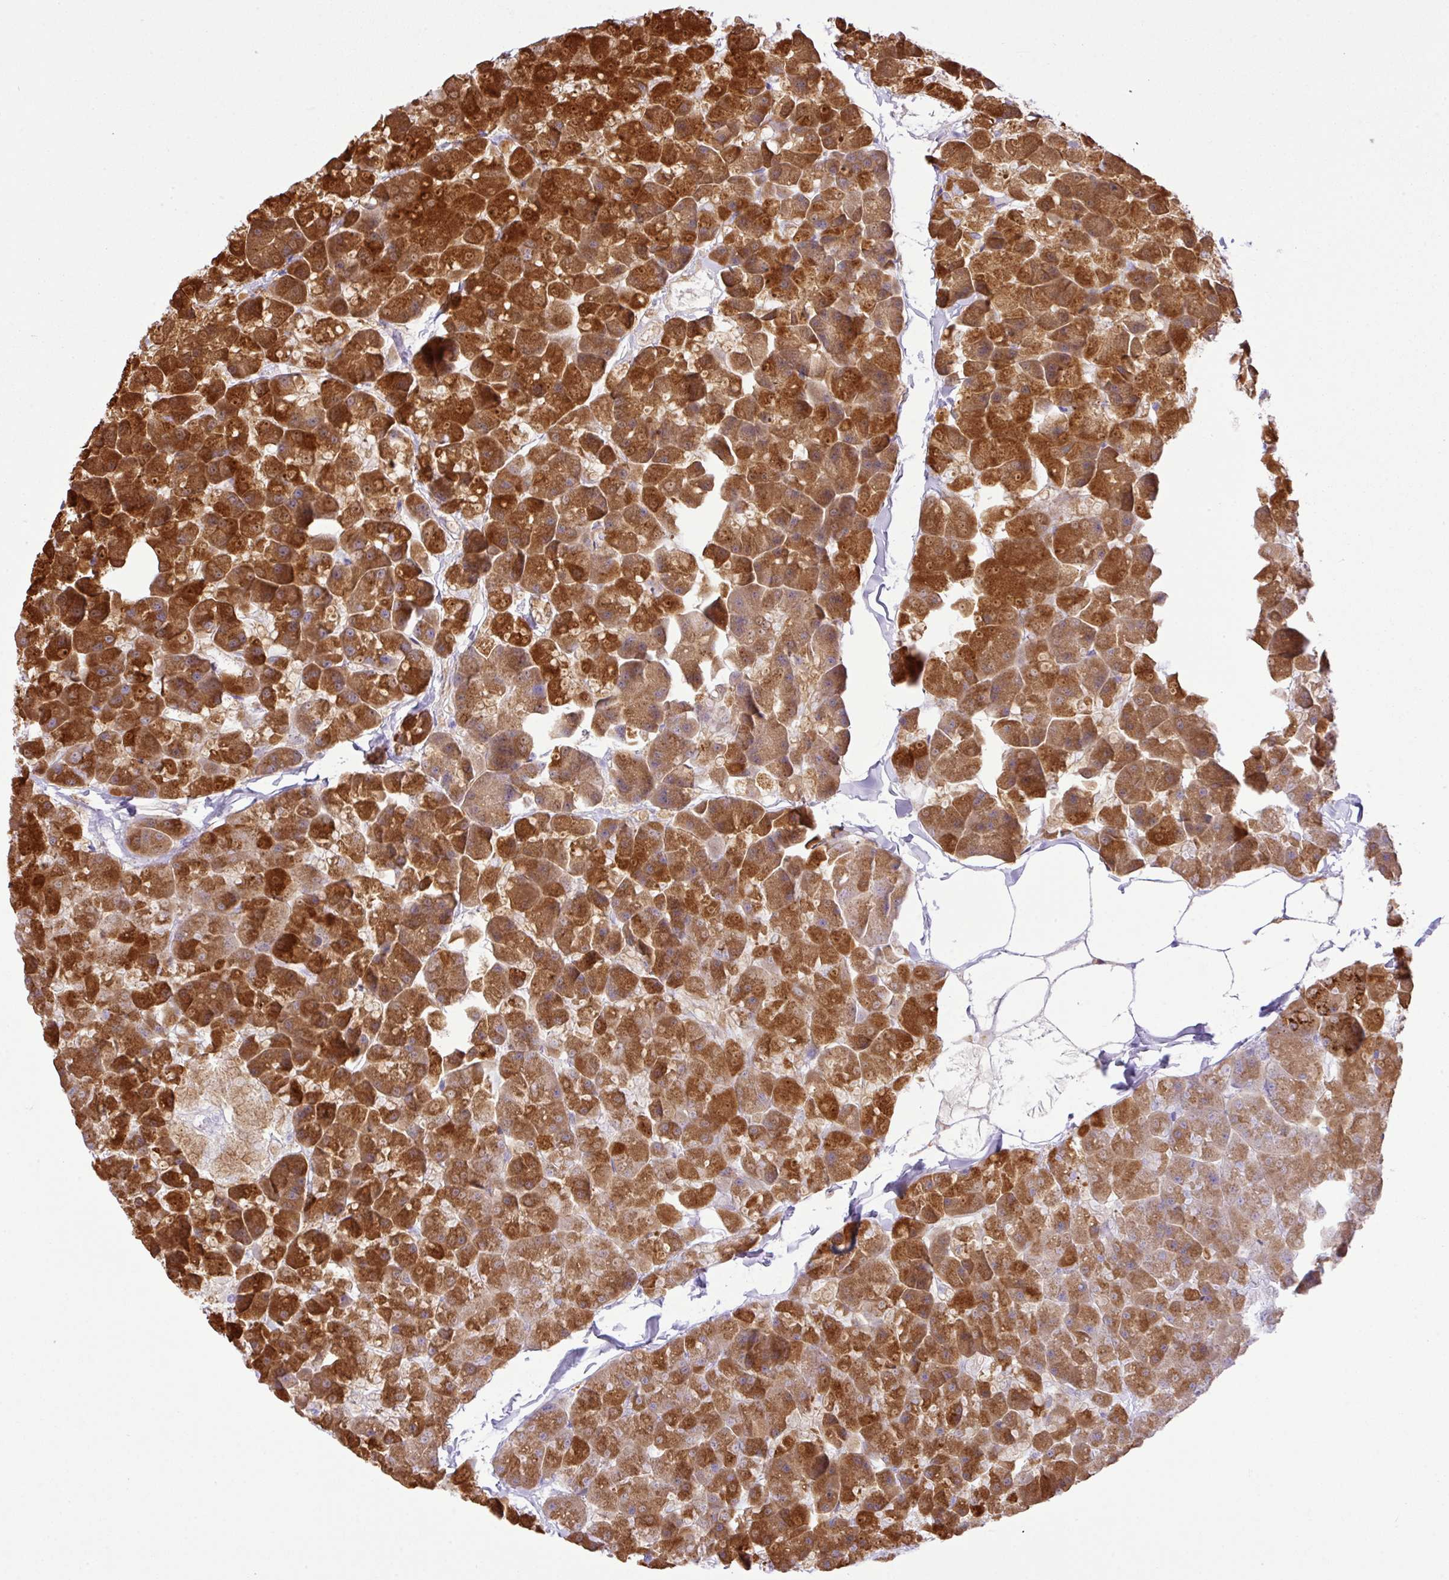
{"staining": {"intensity": "strong", "quantity": ">75%", "location": "cytoplasmic/membranous,nuclear"}, "tissue": "pancreas", "cell_type": "Exocrine glandular cells", "image_type": "normal", "snomed": [{"axis": "morphology", "description": "Normal tissue, NOS"}, {"axis": "topography", "description": "Pancreas"}], "caption": "A photomicrograph of pancreas stained for a protein shows strong cytoplasmic/membranous,nuclear brown staining in exocrine glandular cells. (DAB (3,3'-diaminobenzidine) = brown stain, brightfield microscopy at high magnification).", "gene": "RARG", "patient": {"sex": "male", "age": 35}}